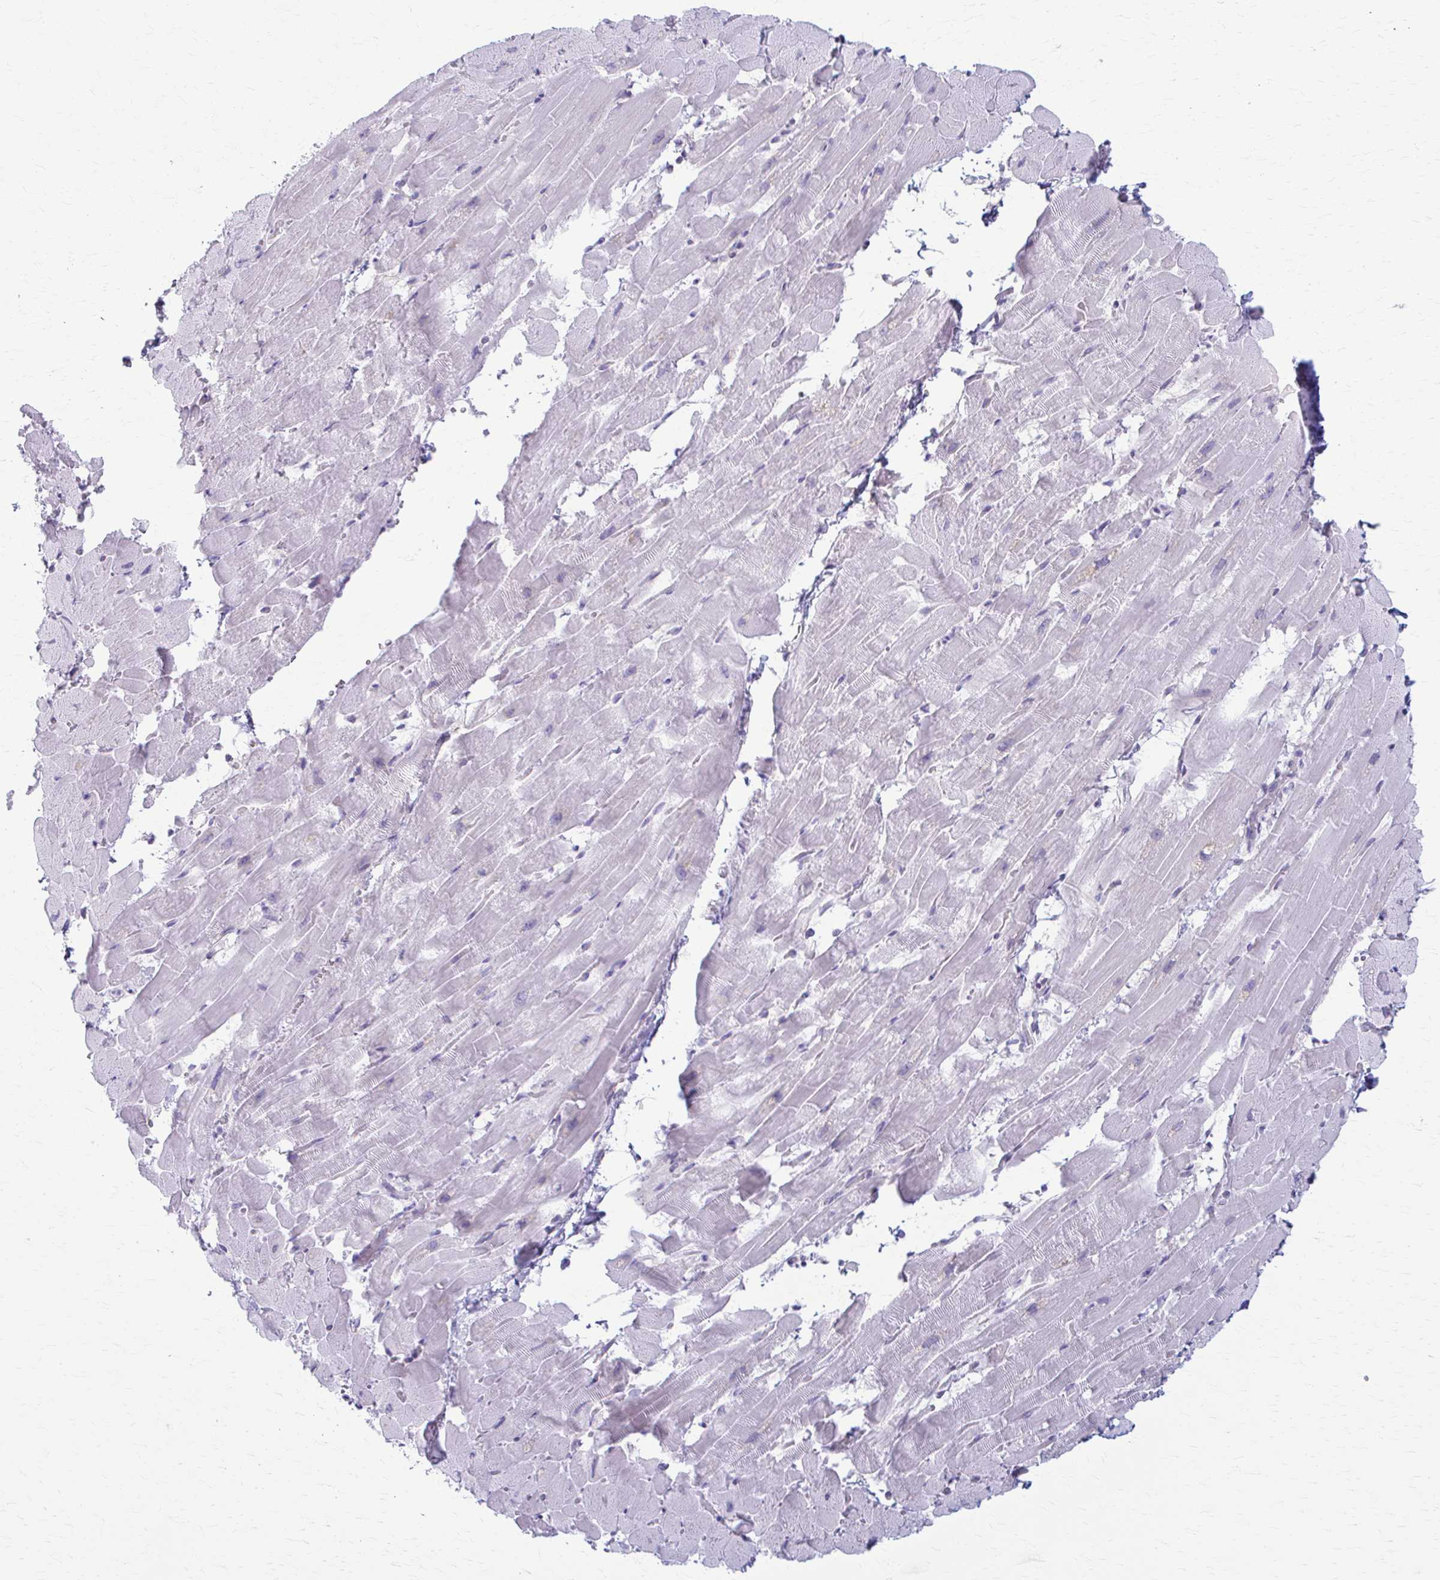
{"staining": {"intensity": "negative", "quantity": "none", "location": "none"}, "tissue": "heart muscle", "cell_type": "Cardiomyocytes", "image_type": "normal", "snomed": [{"axis": "morphology", "description": "Normal tissue, NOS"}, {"axis": "topography", "description": "Heart"}], "caption": "This is an immunohistochemistry image of benign heart muscle. There is no positivity in cardiomyocytes.", "gene": "PRKRA", "patient": {"sex": "male", "age": 37}}